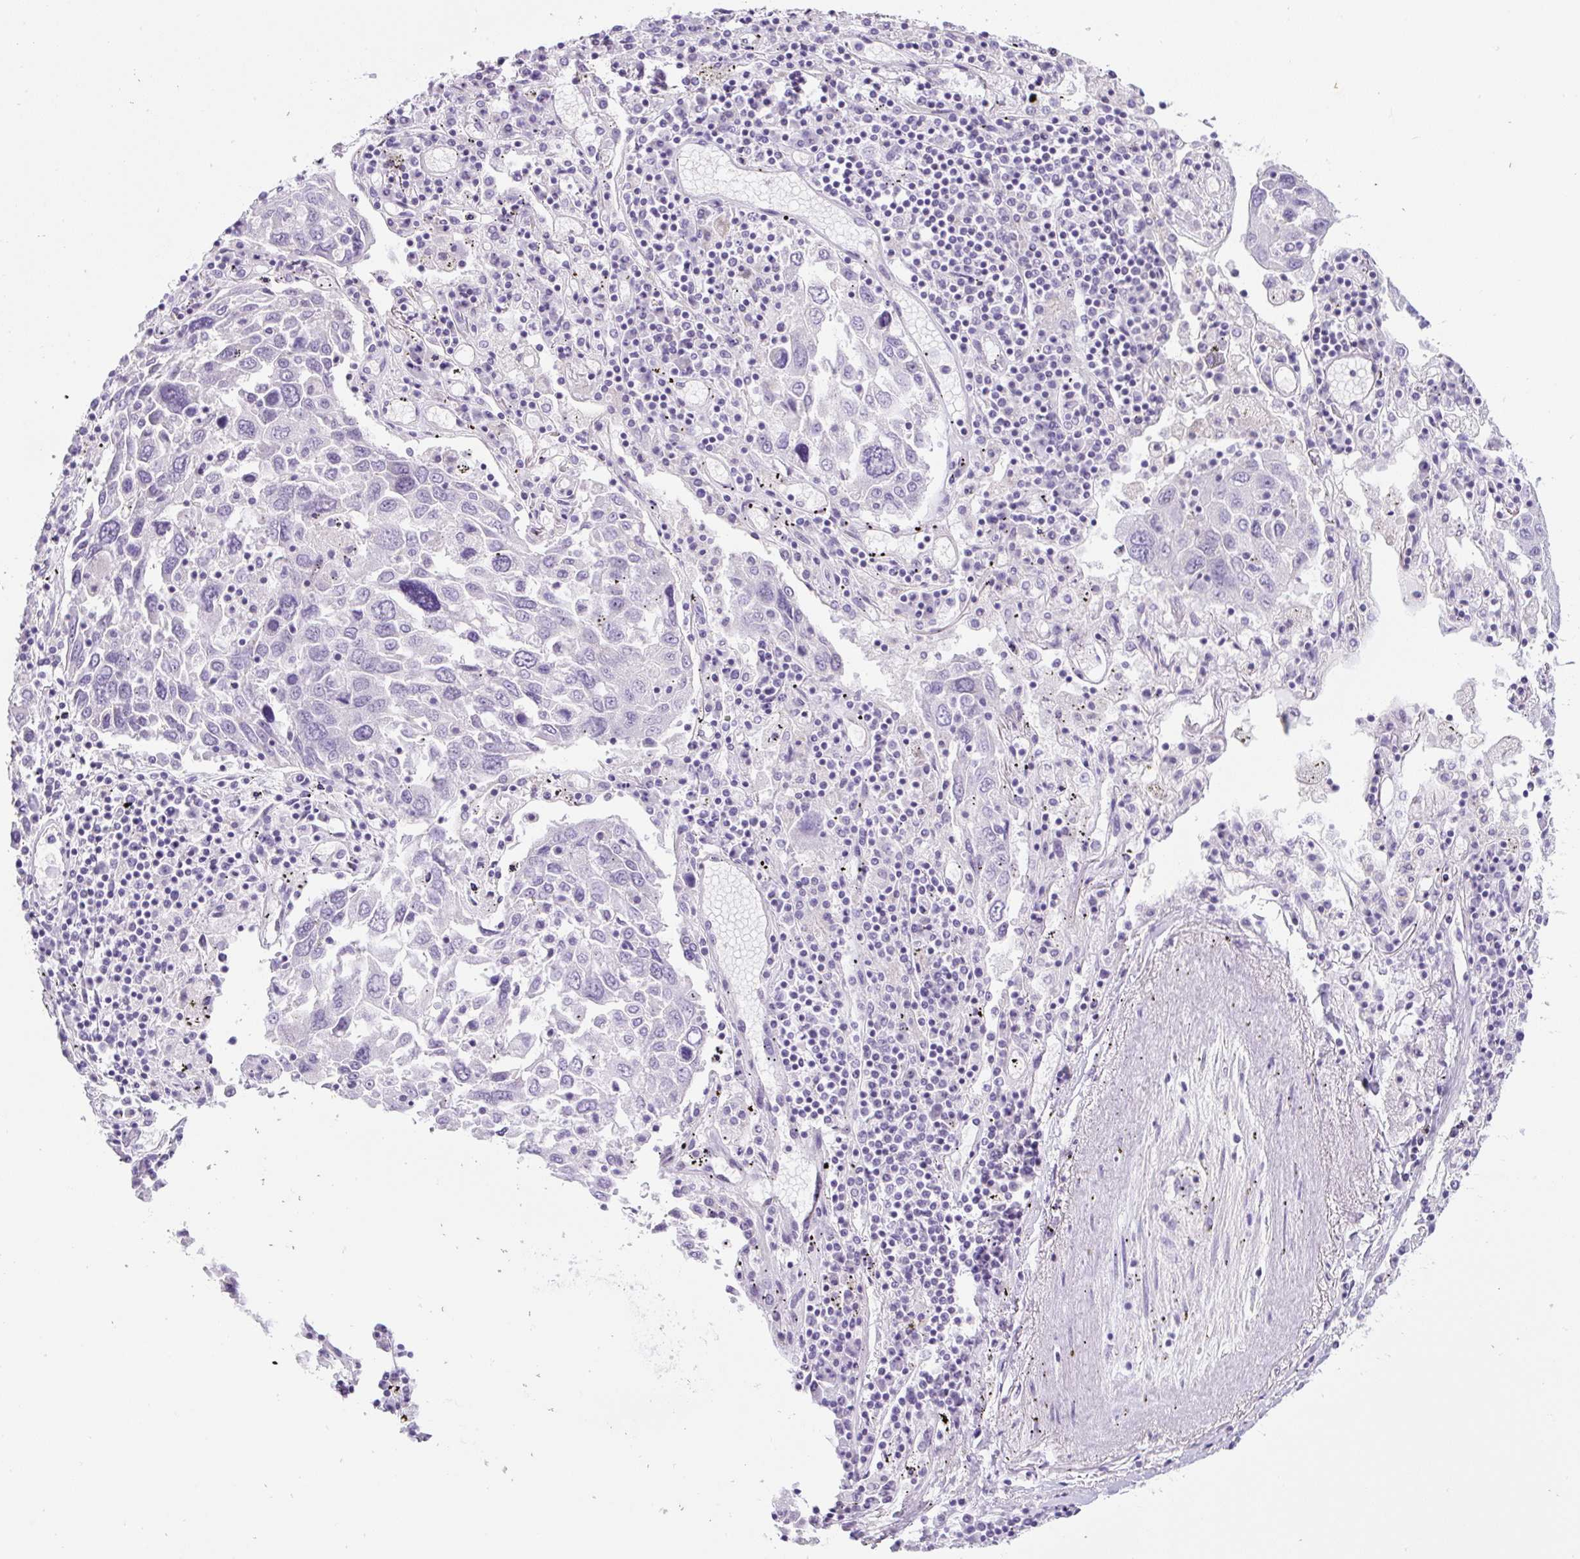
{"staining": {"intensity": "negative", "quantity": "none", "location": "none"}, "tissue": "lung cancer", "cell_type": "Tumor cells", "image_type": "cancer", "snomed": [{"axis": "morphology", "description": "Squamous cell carcinoma, NOS"}, {"axis": "topography", "description": "Lung"}], "caption": "Immunohistochemical staining of human squamous cell carcinoma (lung) shows no significant staining in tumor cells.", "gene": "ADAMTS19", "patient": {"sex": "male", "age": 65}}